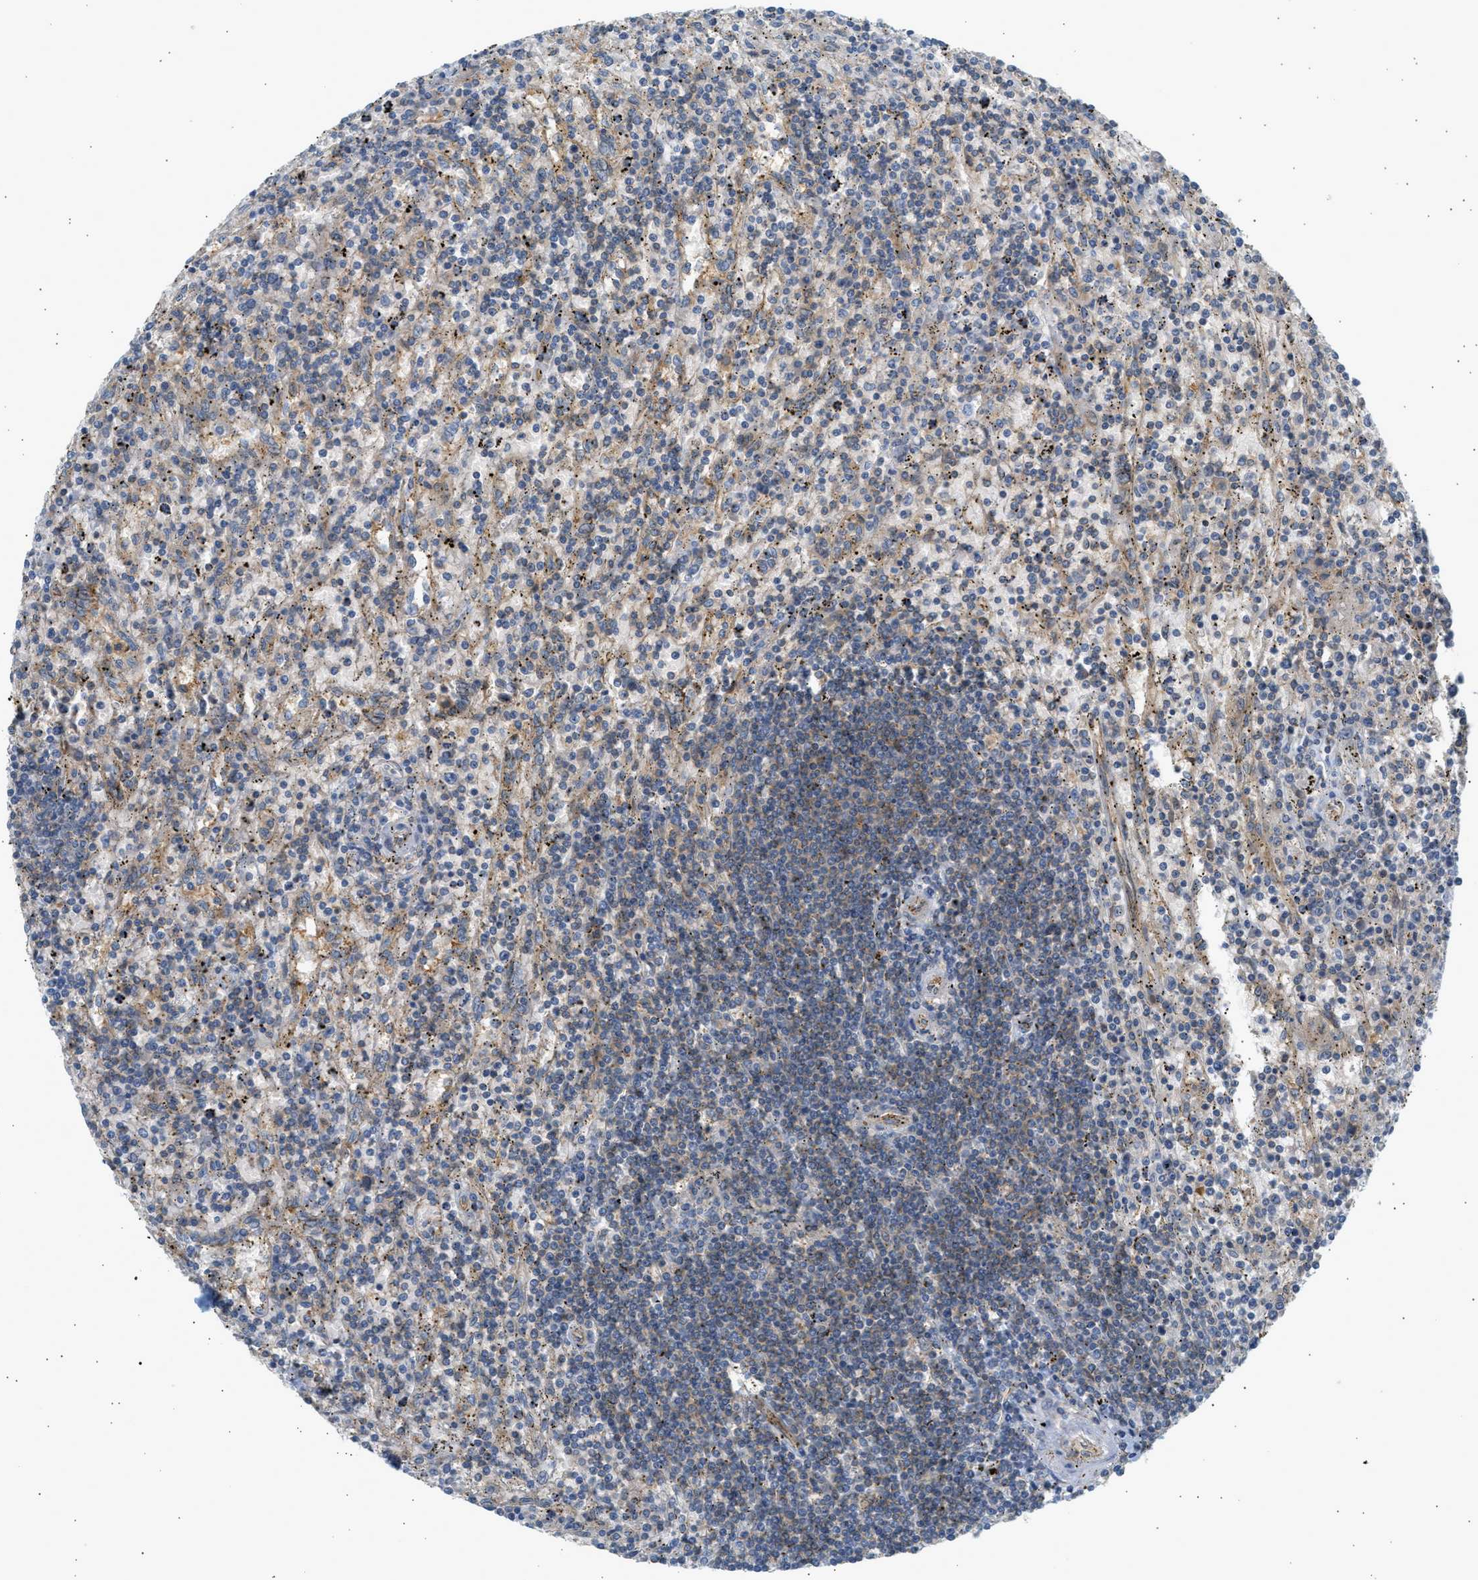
{"staining": {"intensity": "weak", "quantity": "25%-75%", "location": "cytoplasmic/membranous"}, "tissue": "lymphoma", "cell_type": "Tumor cells", "image_type": "cancer", "snomed": [{"axis": "morphology", "description": "Malignant lymphoma, non-Hodgkin's type, Low grade"}, {"axis": "topography", "description": "Spleen"}], "caption": "Immunohistochemistry (IHC) staining of lymphoma, which reveals low levels of weak cytoplasmic/membranous staining in about 25%-75% of tumor cells indicating weak cytoplasmic/membranous protein expression. The staining was performed using DAB (brown) for protein detection and nuclei were counterstained in hematoxylin (blue).", "gene": "PAFAH1B1", "patient": {"sex": "male", "age": 76}}